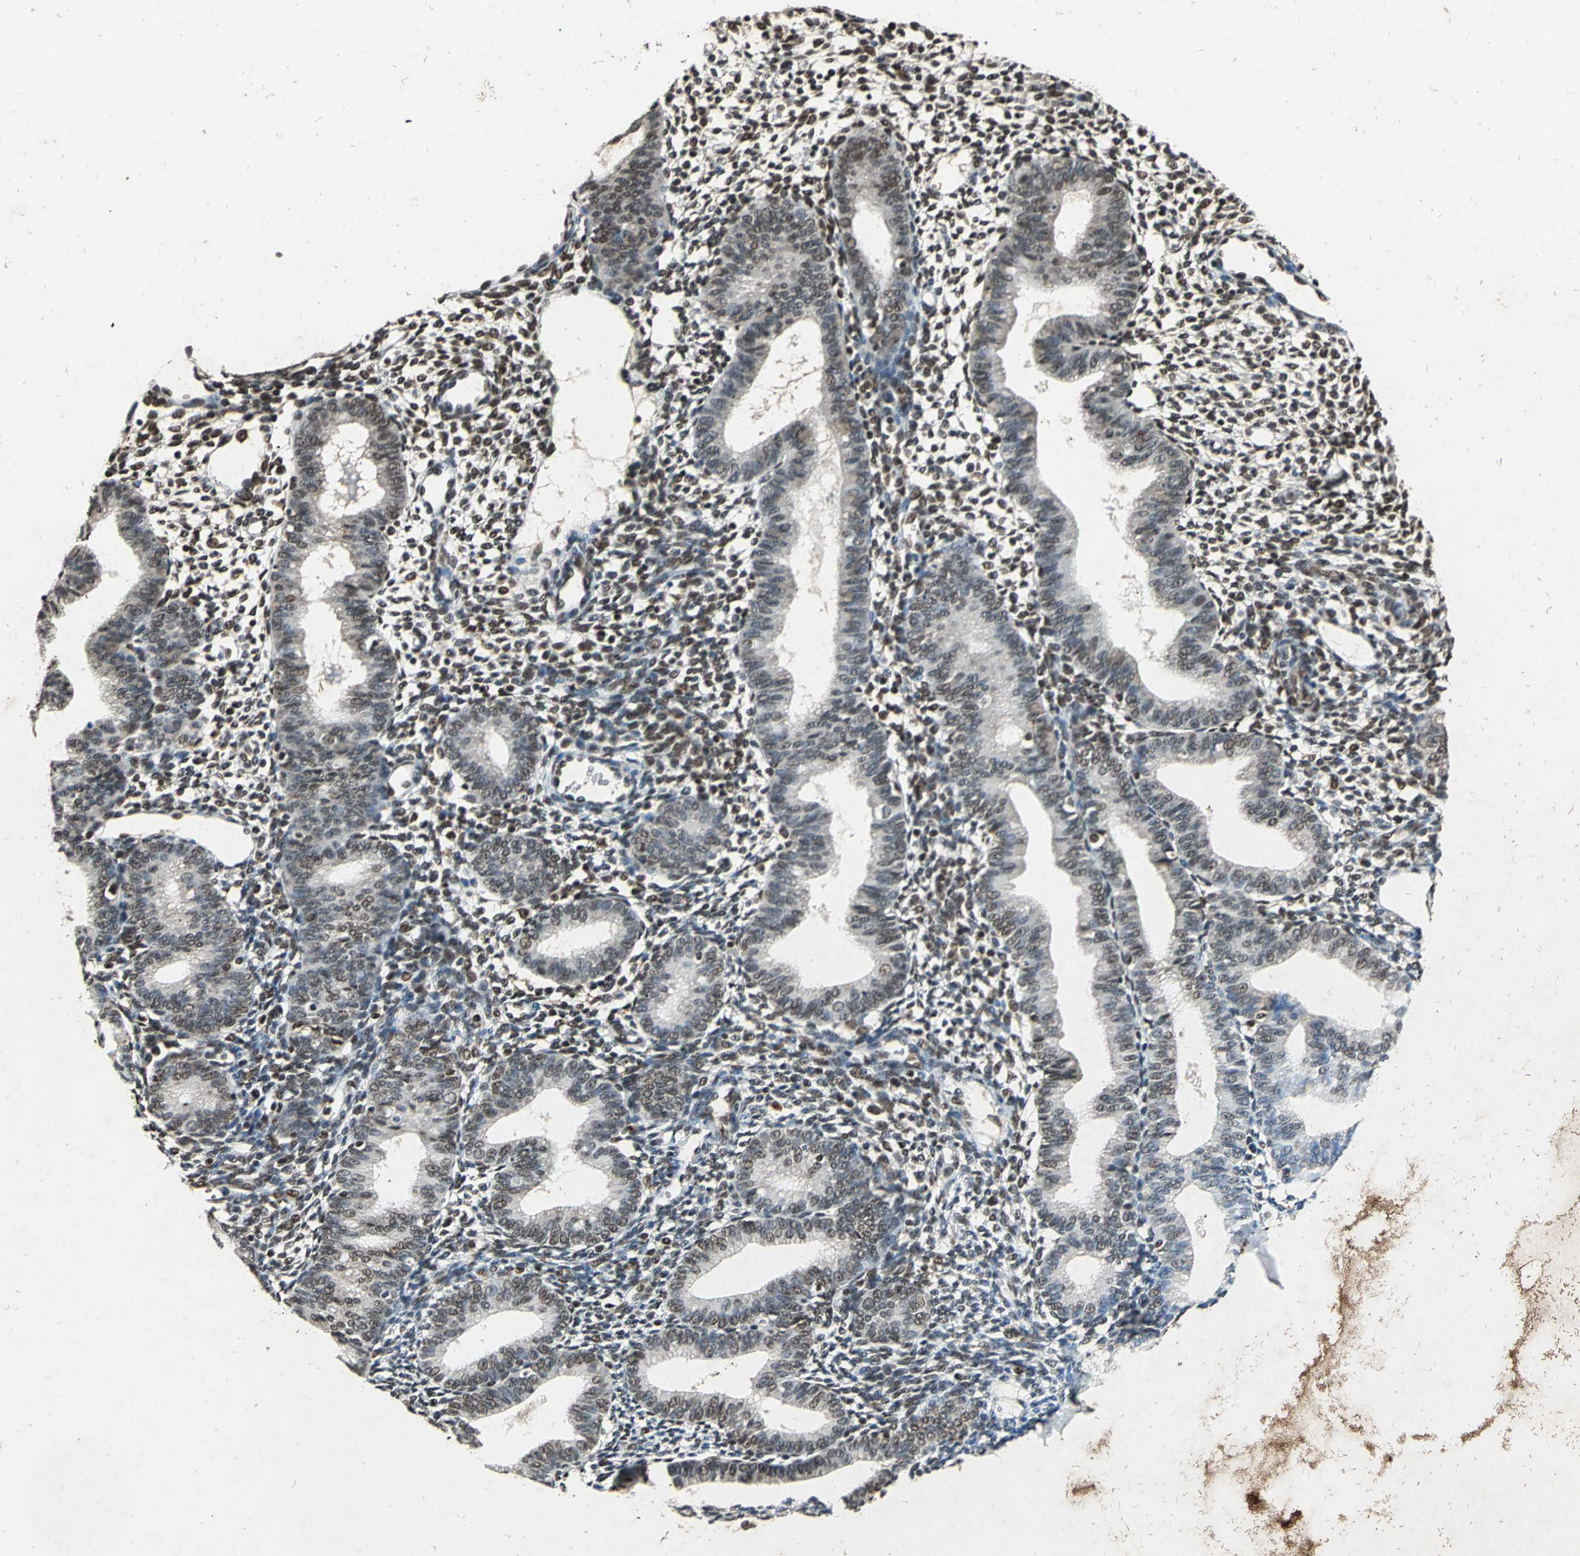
{"staining": {"intensity": "strong", "quantity": ">75%", "location": "nuclear"}, "tissue": "endometrium", "cell_type": "Cells in endometrial stroma", "image_type": "normal", "snomed": [{"axis": "morphology", "description": "Normal tissue, NOS"}, {"axis": "topography", "description": "Endometrium"}], "caption": "Immunohistochemistry micrograph of benign human endometrium stained for a protein (brown), which displays high levels of strong nuclear staining in approximately >75% of cells in endometrial stroma.", "gene": "MTA2", "patient": {"sex": "female", "age": 61}}